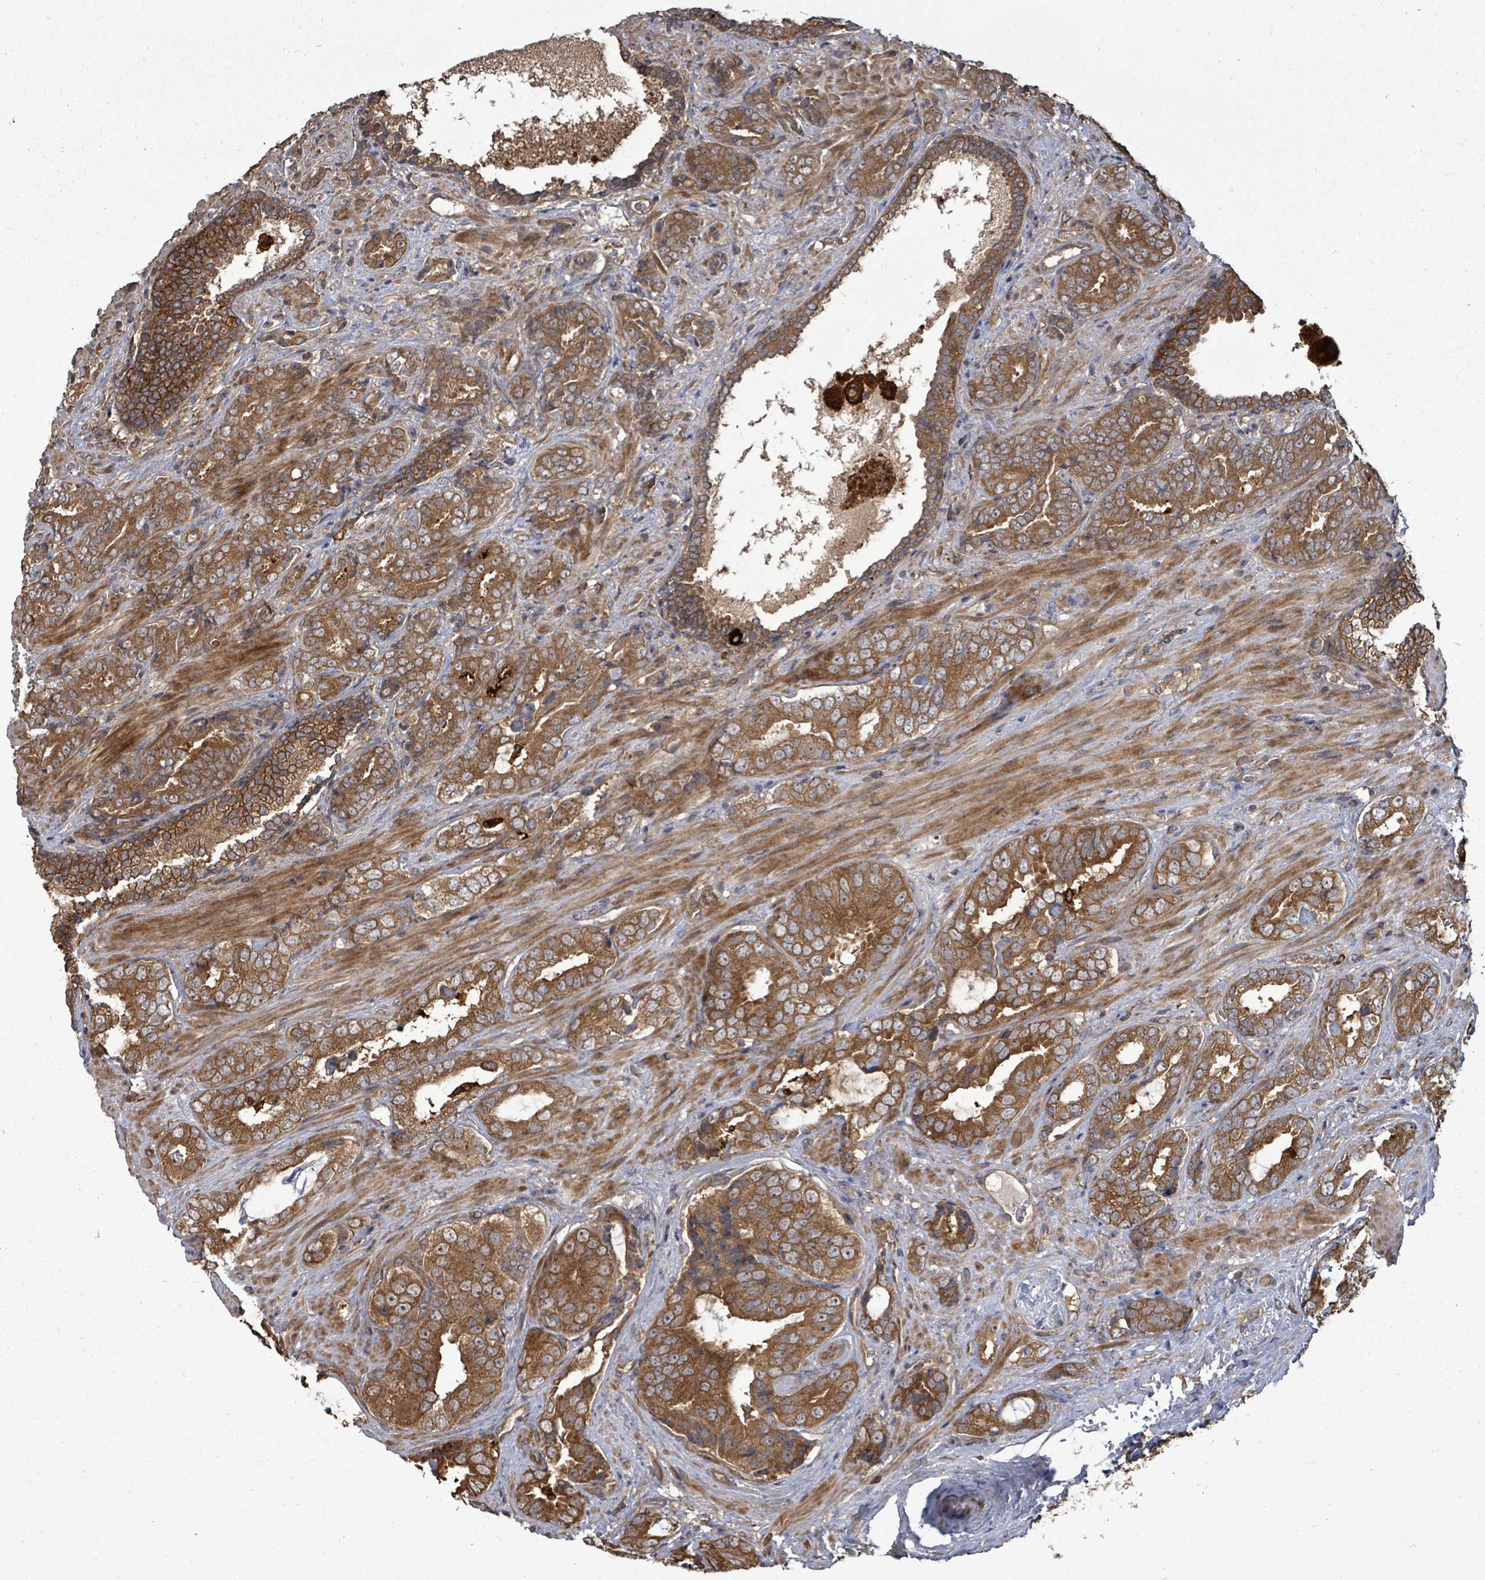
{"staining": {"intensity": "strong", "quantity": ">75%", "location": "cytoplasmic/membranous"}, "tissue": "prostate cancer", "cell_type": "Tumor cells", "image_type": "cancer", "snomed": [{"axis": "morphology", "description": "Adenocarcinoma, High grade"}, {"axis": "topography", "description": "Prostate"}], "caption": "A photomicrograph showing strong cytoplasmic/membranous expression in about >75% of tumor cells in prostate cancer (high-grade adenocarcinoma), as visualized by brown immunohistochemical staining.", "gene": "EIF3C", "patient": {"sex": "male", "age": 71}}